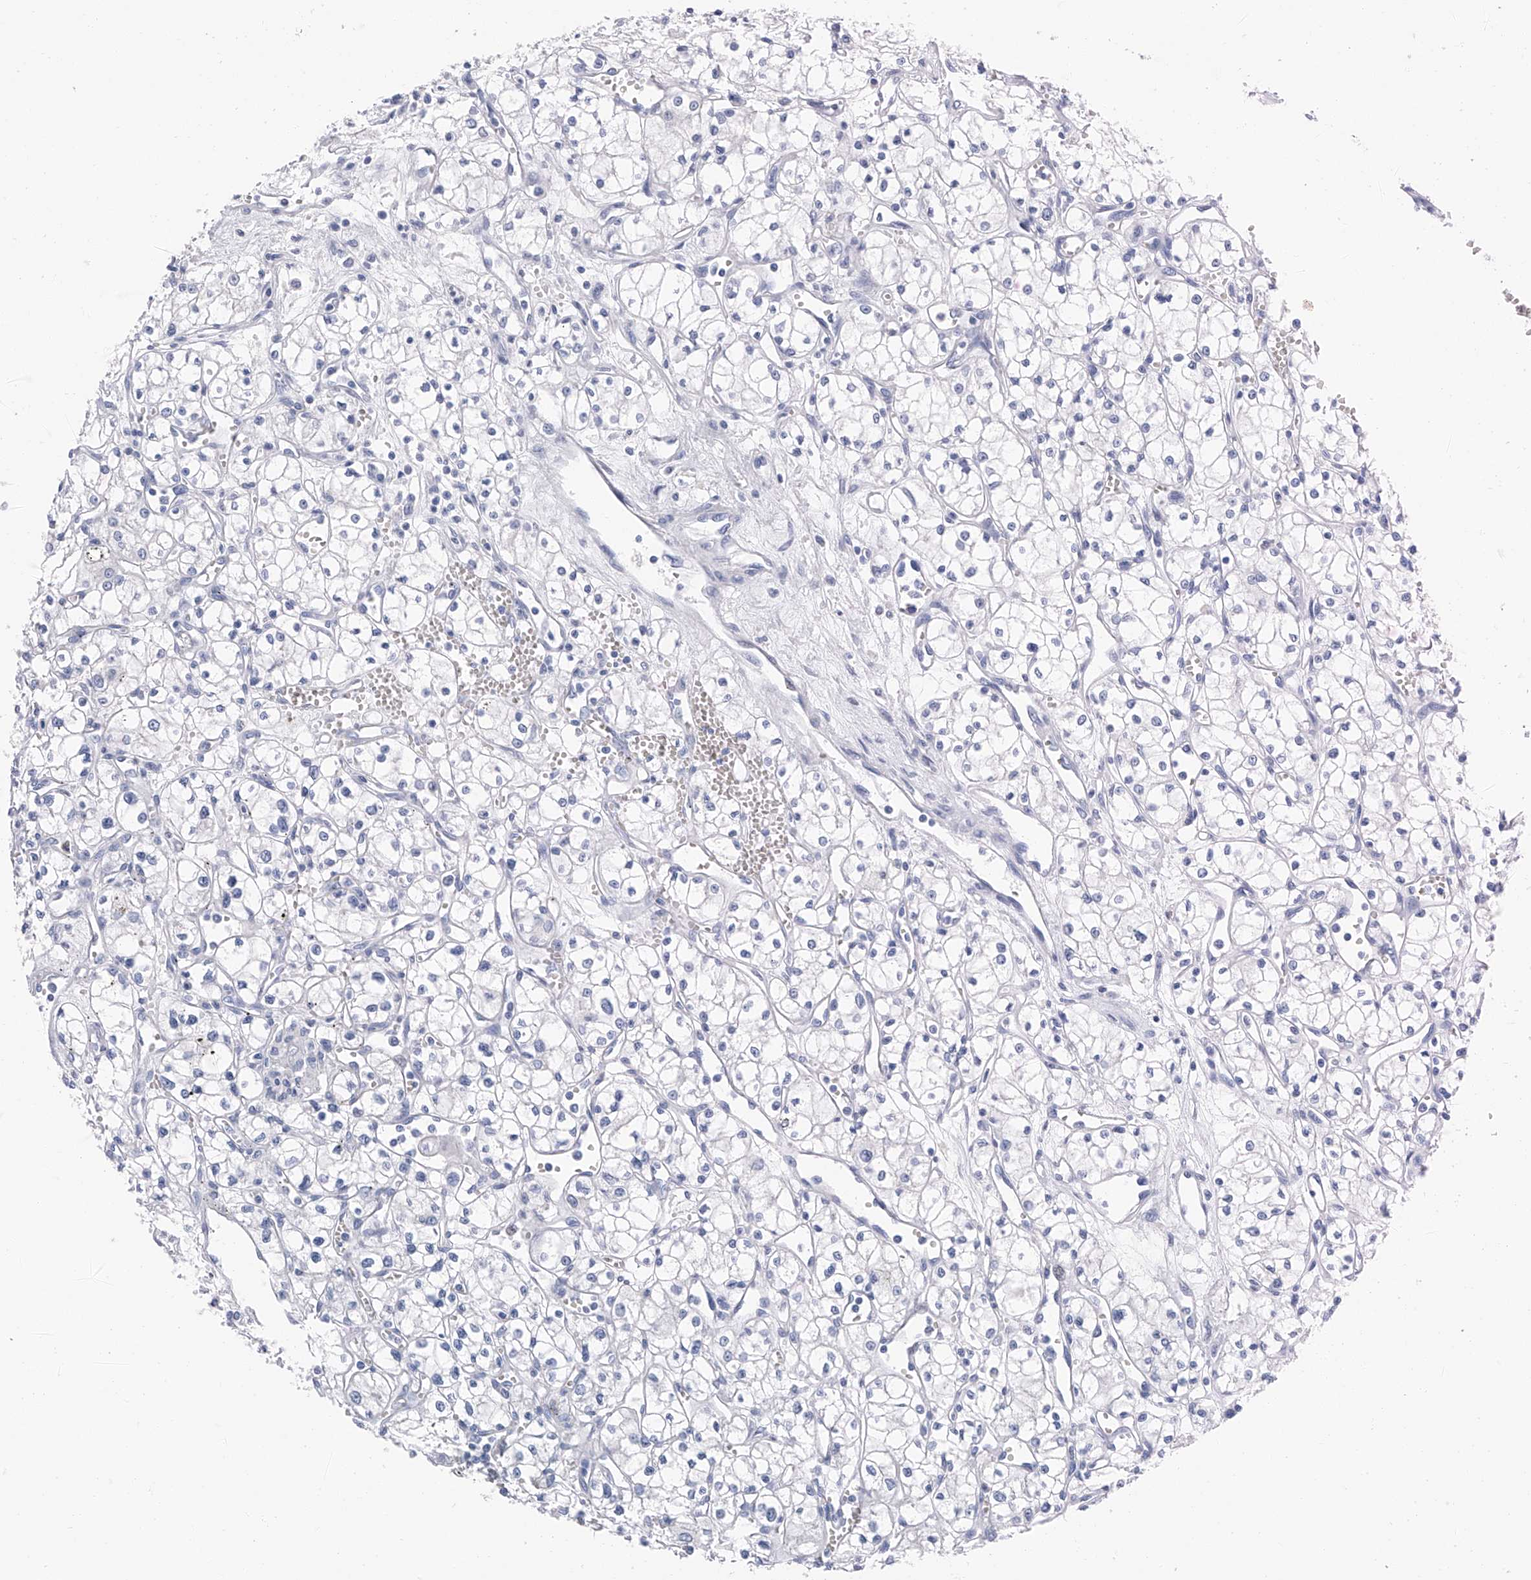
{"staining": {"intensity": "negative", "quantity": "none", "location": "none"}, "tissue": "renal cancer", "cell_type": "Tumor cells", "image_type": "cancer", "snomed": [{"axis": "morphology", "description": "Adenocarcinoma, NOS"}, {"axis": "topography", "description": "Kidney"}], "caption": "Immunohistochemical staining of renal cancer reveals no significant expression in tumor cells.", "gene": "CYP2A7", "patient": {"sex": "male", "age": 59}}